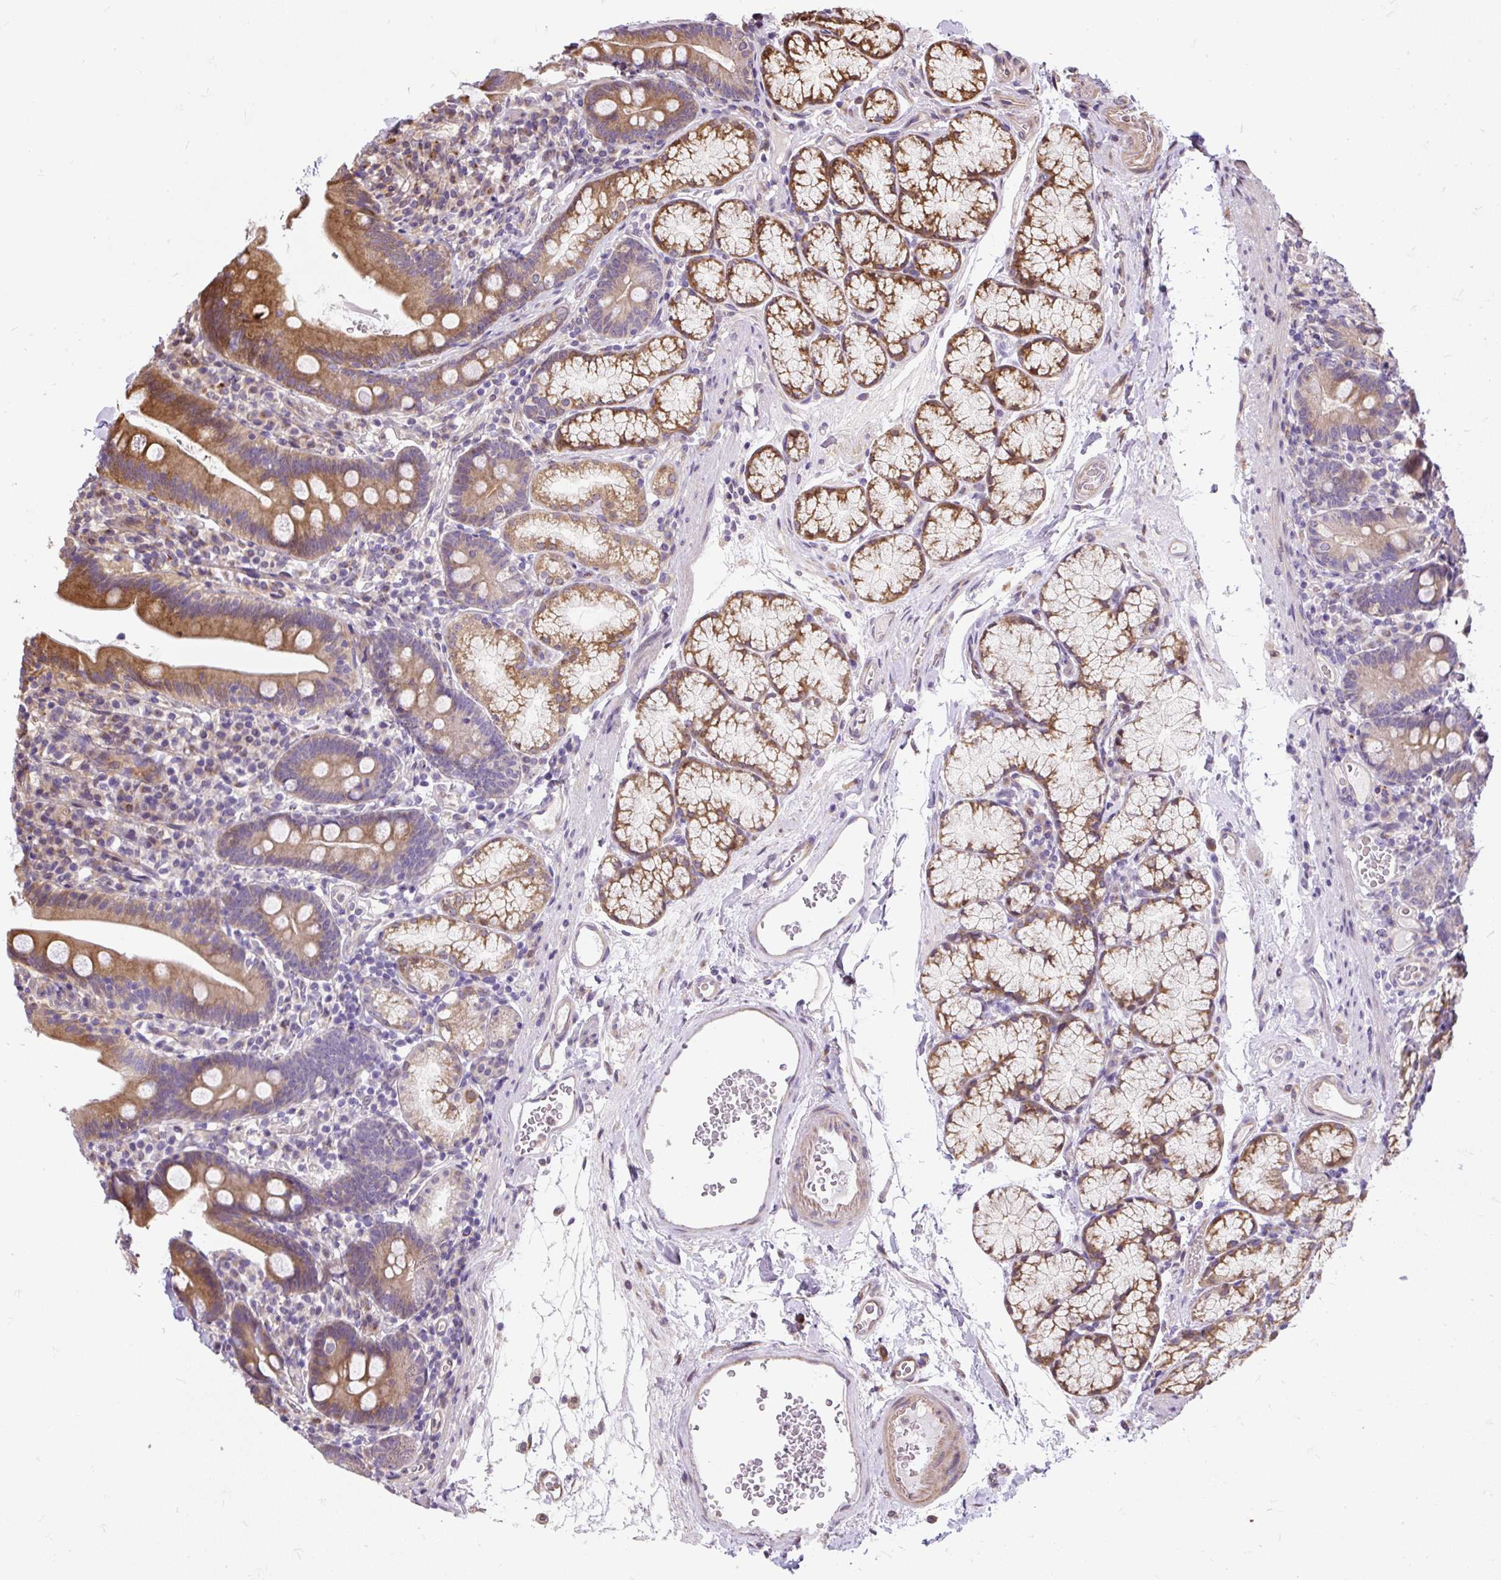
{"staining": {"intensity": "moderate", "quantity": ">75%", "location": "cytoplasmic/membranous"}, "tissue": "duodenum", "cell_type": "Glandular cells", "image_type": "normal", "snomed": [{"axis": "morphology", "description": "Normal tissue, NOS"}, {"axis": "topography", "description": "Duodenum"}], "caption": "Glandular cells display moderate cytoplasmic/membranous positivity in approximately >75% of cells in normal duodenum.", "gene": "PUS7L", "patient": {"sex": "female", "age": 67}}